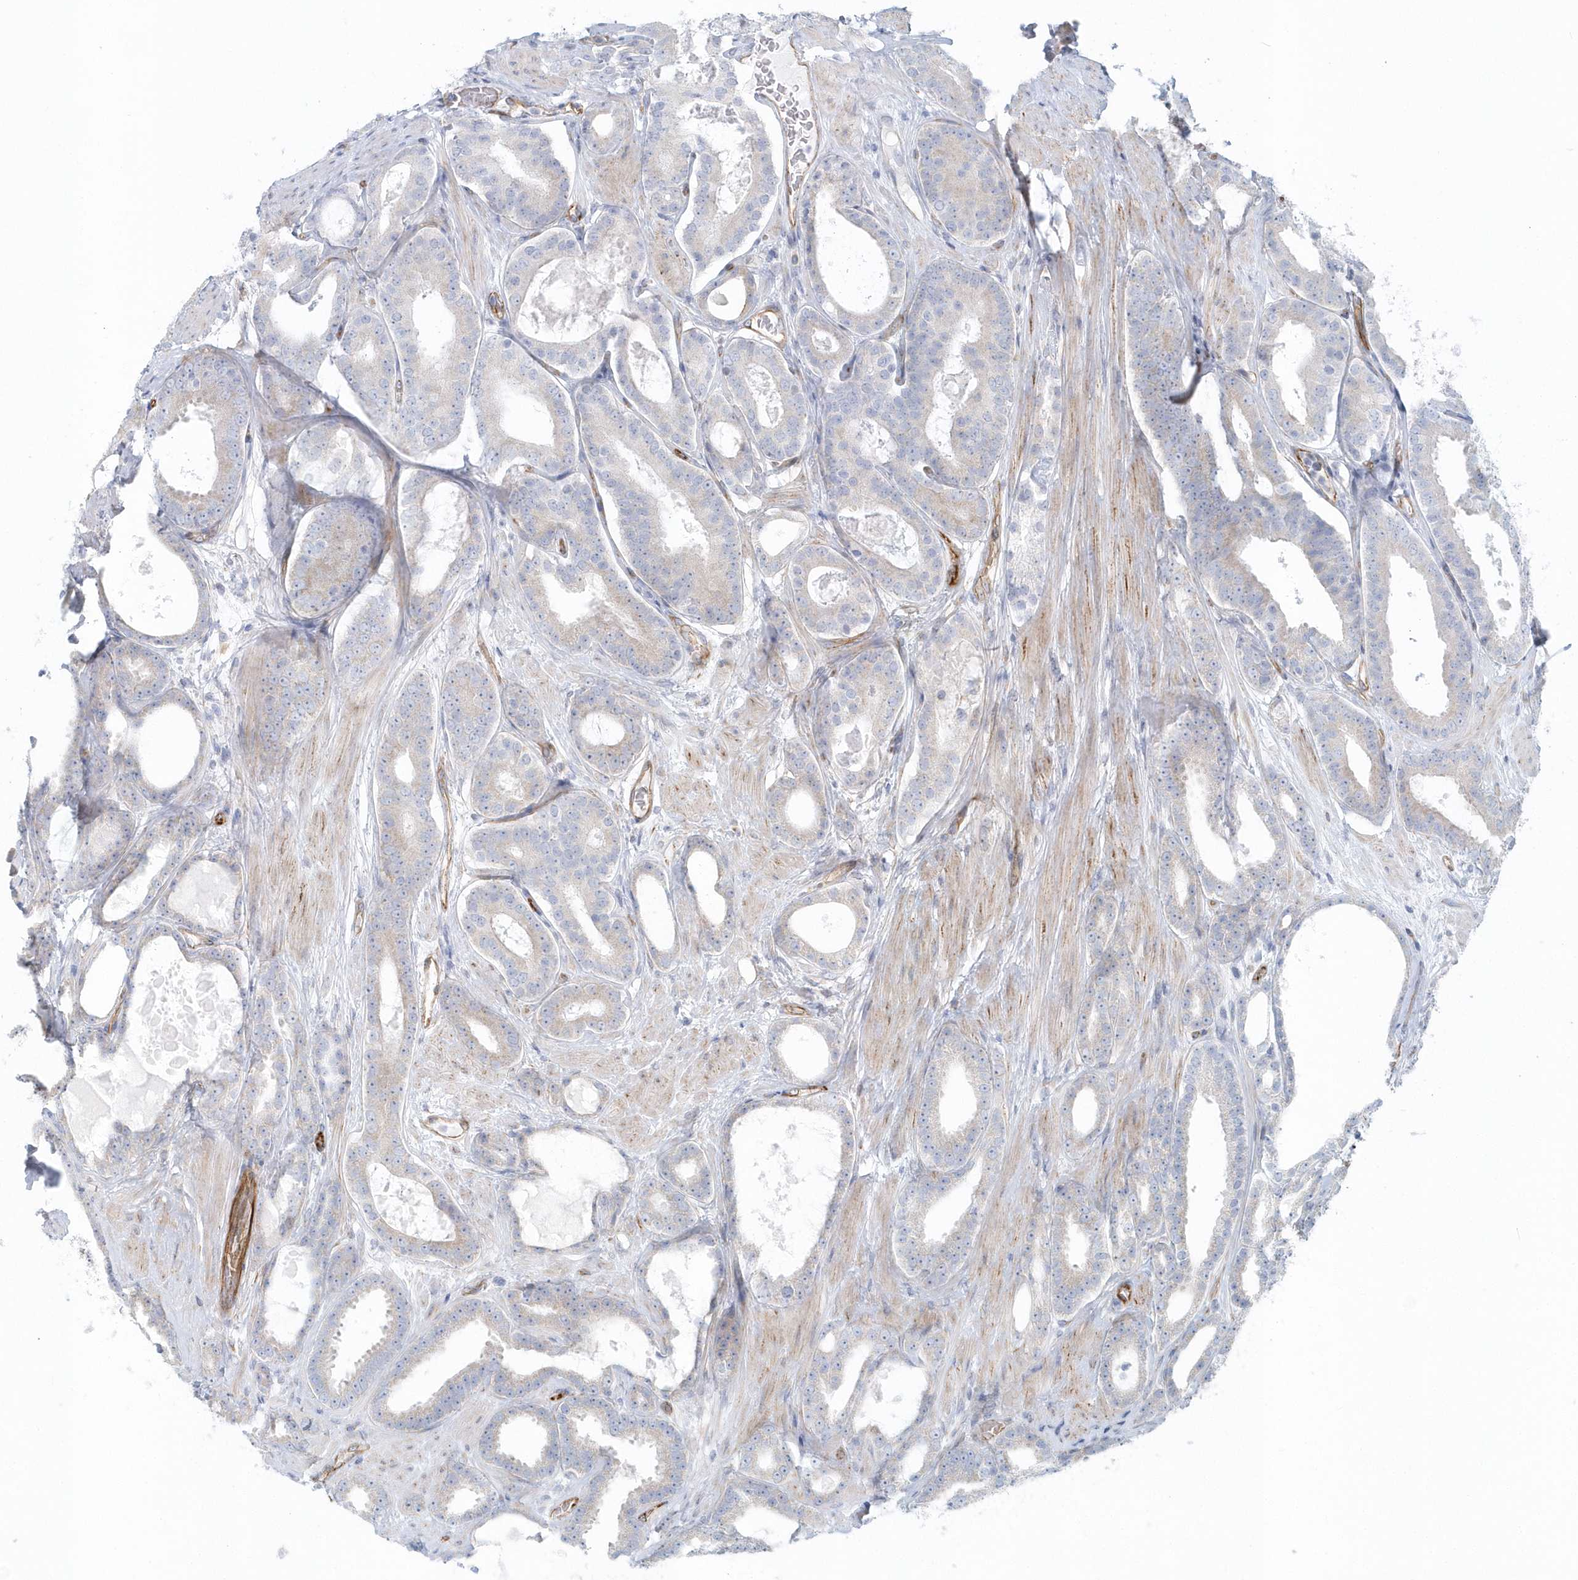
{"staining": {"intensity": "strong", "quantity": "<25%", "location": "cytoplasmic/membranous"}, "tissue": "prostate cancer", "cell_type": "Tumor cells", "image_type": "cancer", "snomed": [{"axis": "morphology", "description": "Adenocarcinoma, High grade"}, {"axis": "topography", "description": "Prostate"}], "caption": "Strong cytoplasmic/membranous staining for a protein is identified in approximately <25% of tumor cells of prostate cancer using immunohistochemistry.", "gene": "GPR152", "patient": {"sex": "male", "age": 60}}